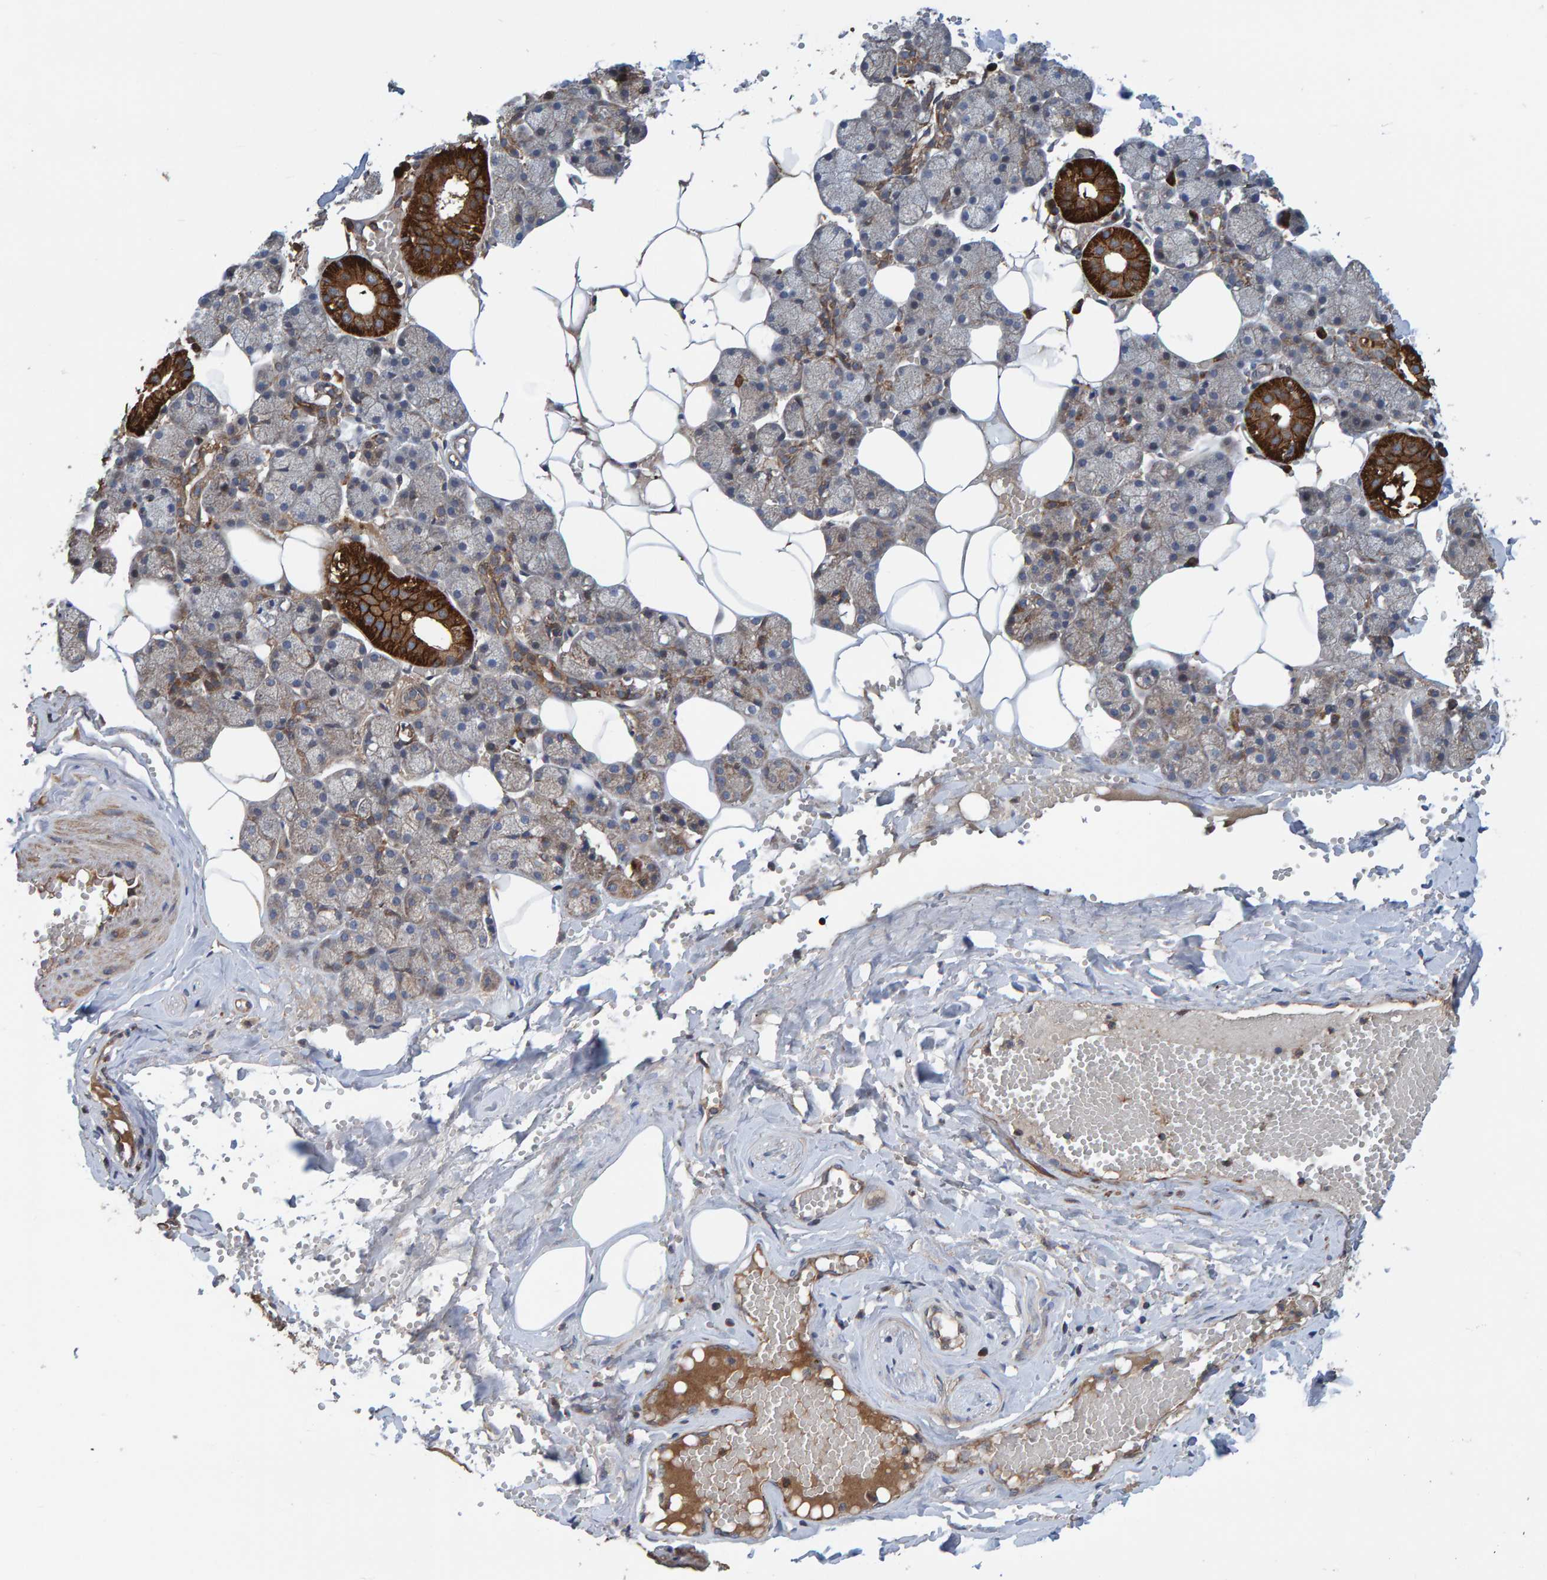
{"staining": {"intensity": "strong", "quantity": "<25%", "location": "cytoplasmic/membranous"}, "tissue": "salivary gland", "cell_type": "Glandular cells", "image_type": "normal", "snomed": [{"axis": "morphology", "description": "Normal tissue, NOS"}, {"axis": "topography", "description": "Salivary gland"}], "caption": "A high-resolution micrograph shows immunohistochemistry staining of unremarkable salivary gland, which displays strong cytoplasmic/membranous expression in about <25% of glandular cells.", "gene": "KIAA0753", "patient": {"sex": "male", "age": 62}}